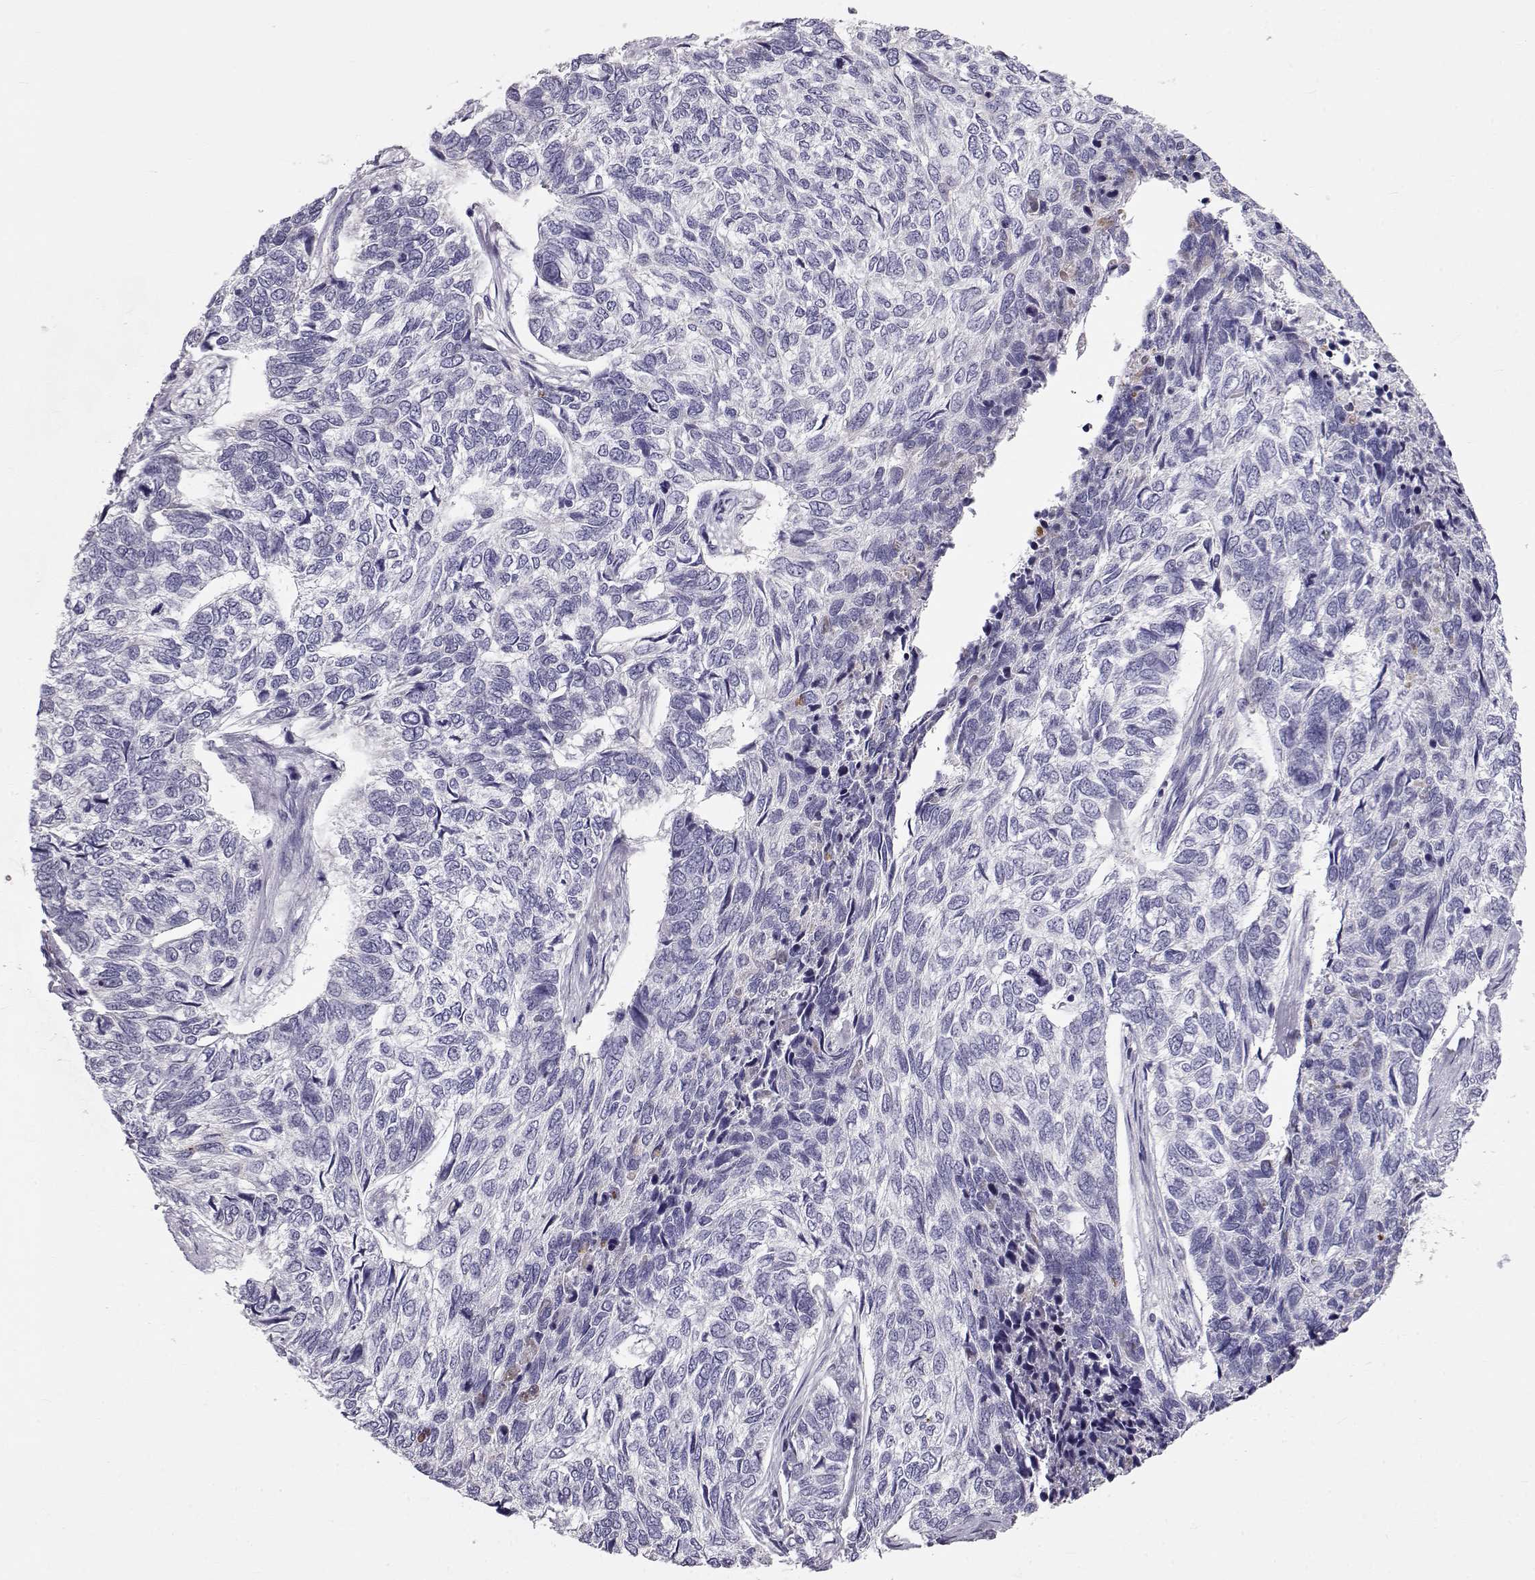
{"staining": {"intensity": "negative", "quantity": "none", "location": "none"}, "tissue": "skin cancer", "cell_type": "Tumor cells", "image_type": "cancer", "snomed": [{"axis": "morphology", "description": "Basal cell carcinoma"}, {"axis": "topography", "description": "Skin"}], "caption": "Tumor cells show no significant protein positivity in basal cell carcinoma (skin).", "gene": "GPR26", "patient": {"sex": "female", "age": 65}}